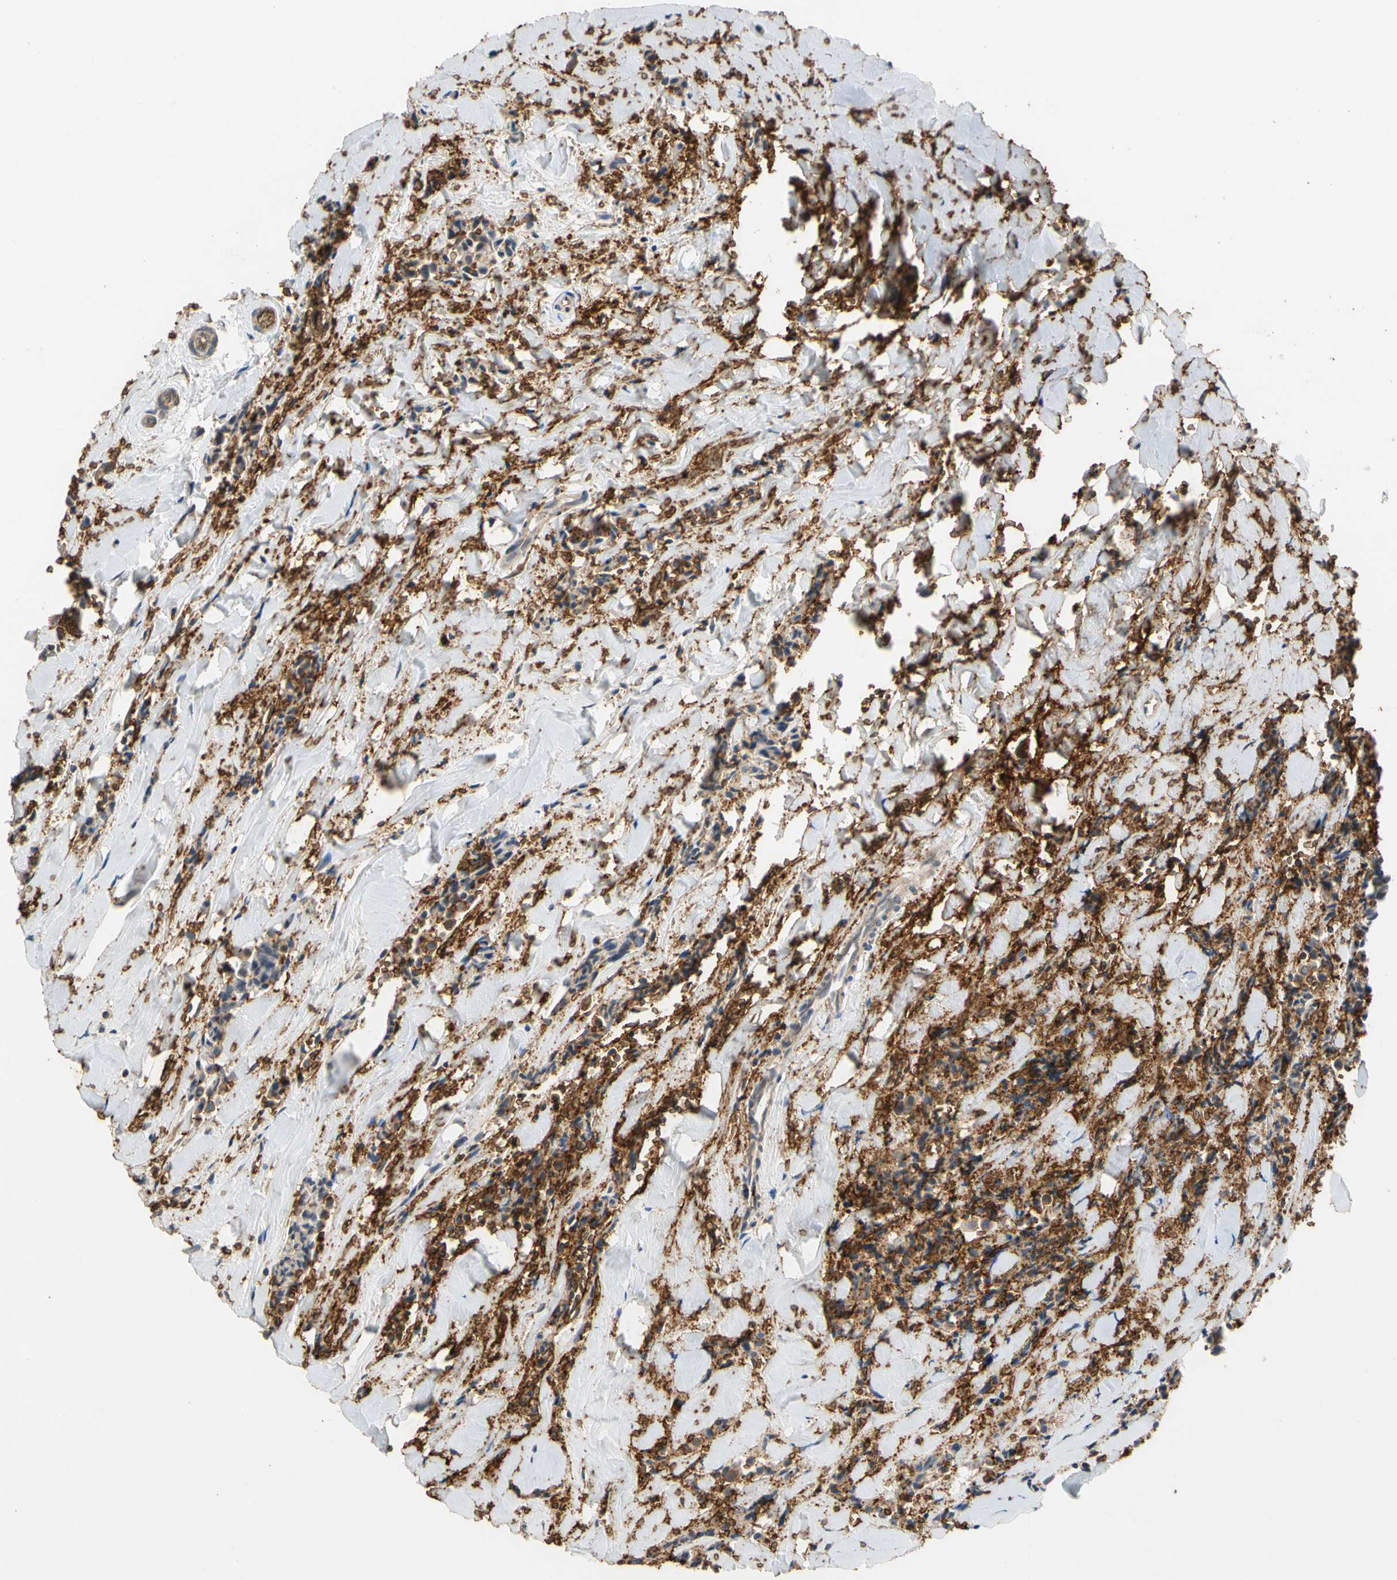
{"staining": {"intensity": "strong", "quantity": ">75%", "location": "cytoplasmic/membranous"}, "tissue": "head and neck cancer", "cell_type": "Tumor cells", "image_type": "cancer", "snomed": [{"axis": "morphology", "description": "Adenocarcinoma, NOS"}, {"axis": "topography", "description": "Salivary gland"}, {"axis": "topography", "description": "Head-Neck"}], "caption": "Immunohistochemical staining of human adenocarcinoma (head and neck) reveals high levels of strong cytoplasmic/membranous expression in about >75% of tumor cells. Ihc stains the protein in brown and the nuclei are stained blue.", "gene": "RIOK2", "patient": {"sex": "female", "age": 59}}